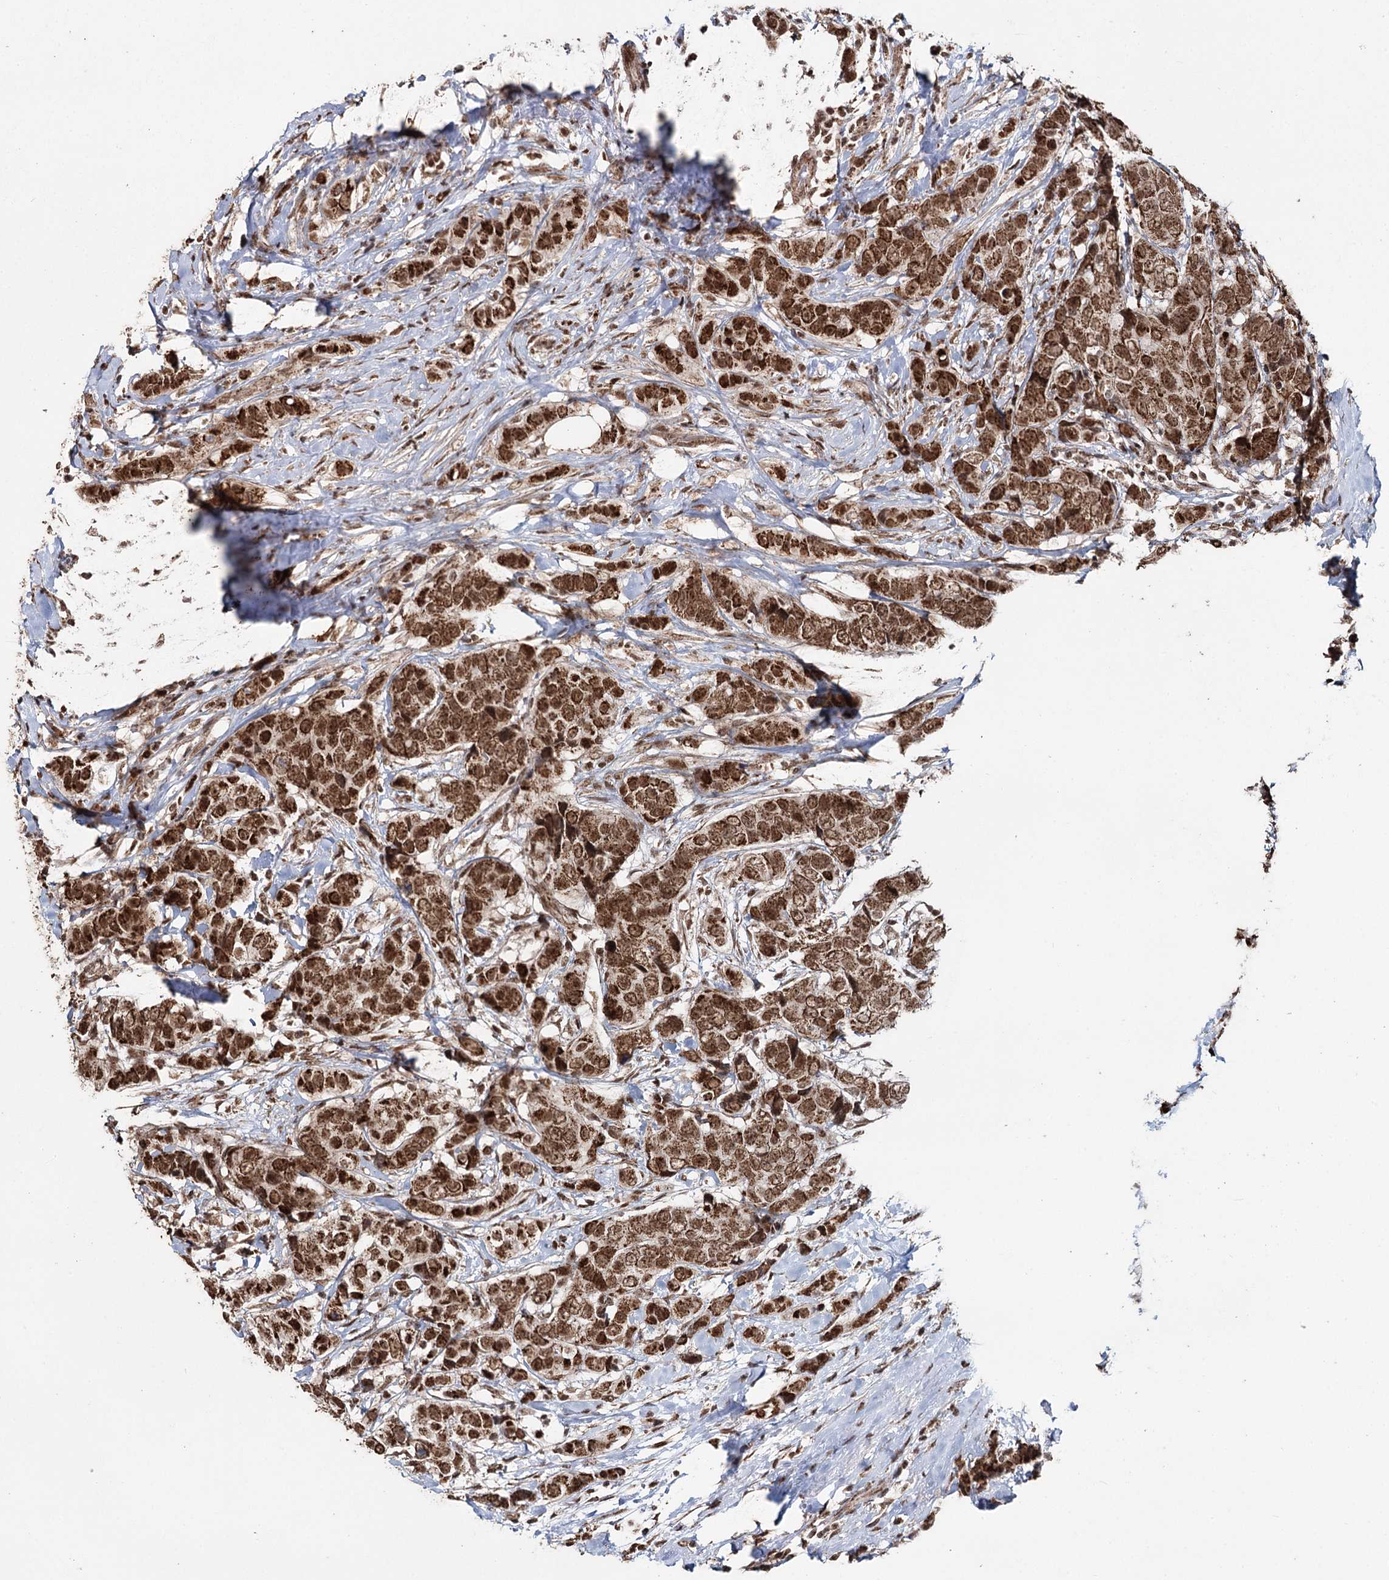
{"staining": {"intensity": "strong", "quantity": ">75%", "location": "cytoplasmic/membranous,nuclear"}, "tissue": "breast cancer", "cell_type": "Tumor cells", "image_type": "cancer", "snomed": [{"axis": "morphology", "description": "Lobular carcinoma"}, {"axis": "topography", "description": "Breast"}], "caption": "Immunohistochemical staining of human breast lobular carcinoma displays strong cytoplasmic/membranous and nuclear protein expression in approximately >75% of tumor cells.", "gene": "PDHX", "patient": {"sex": "female", "age": 51}}